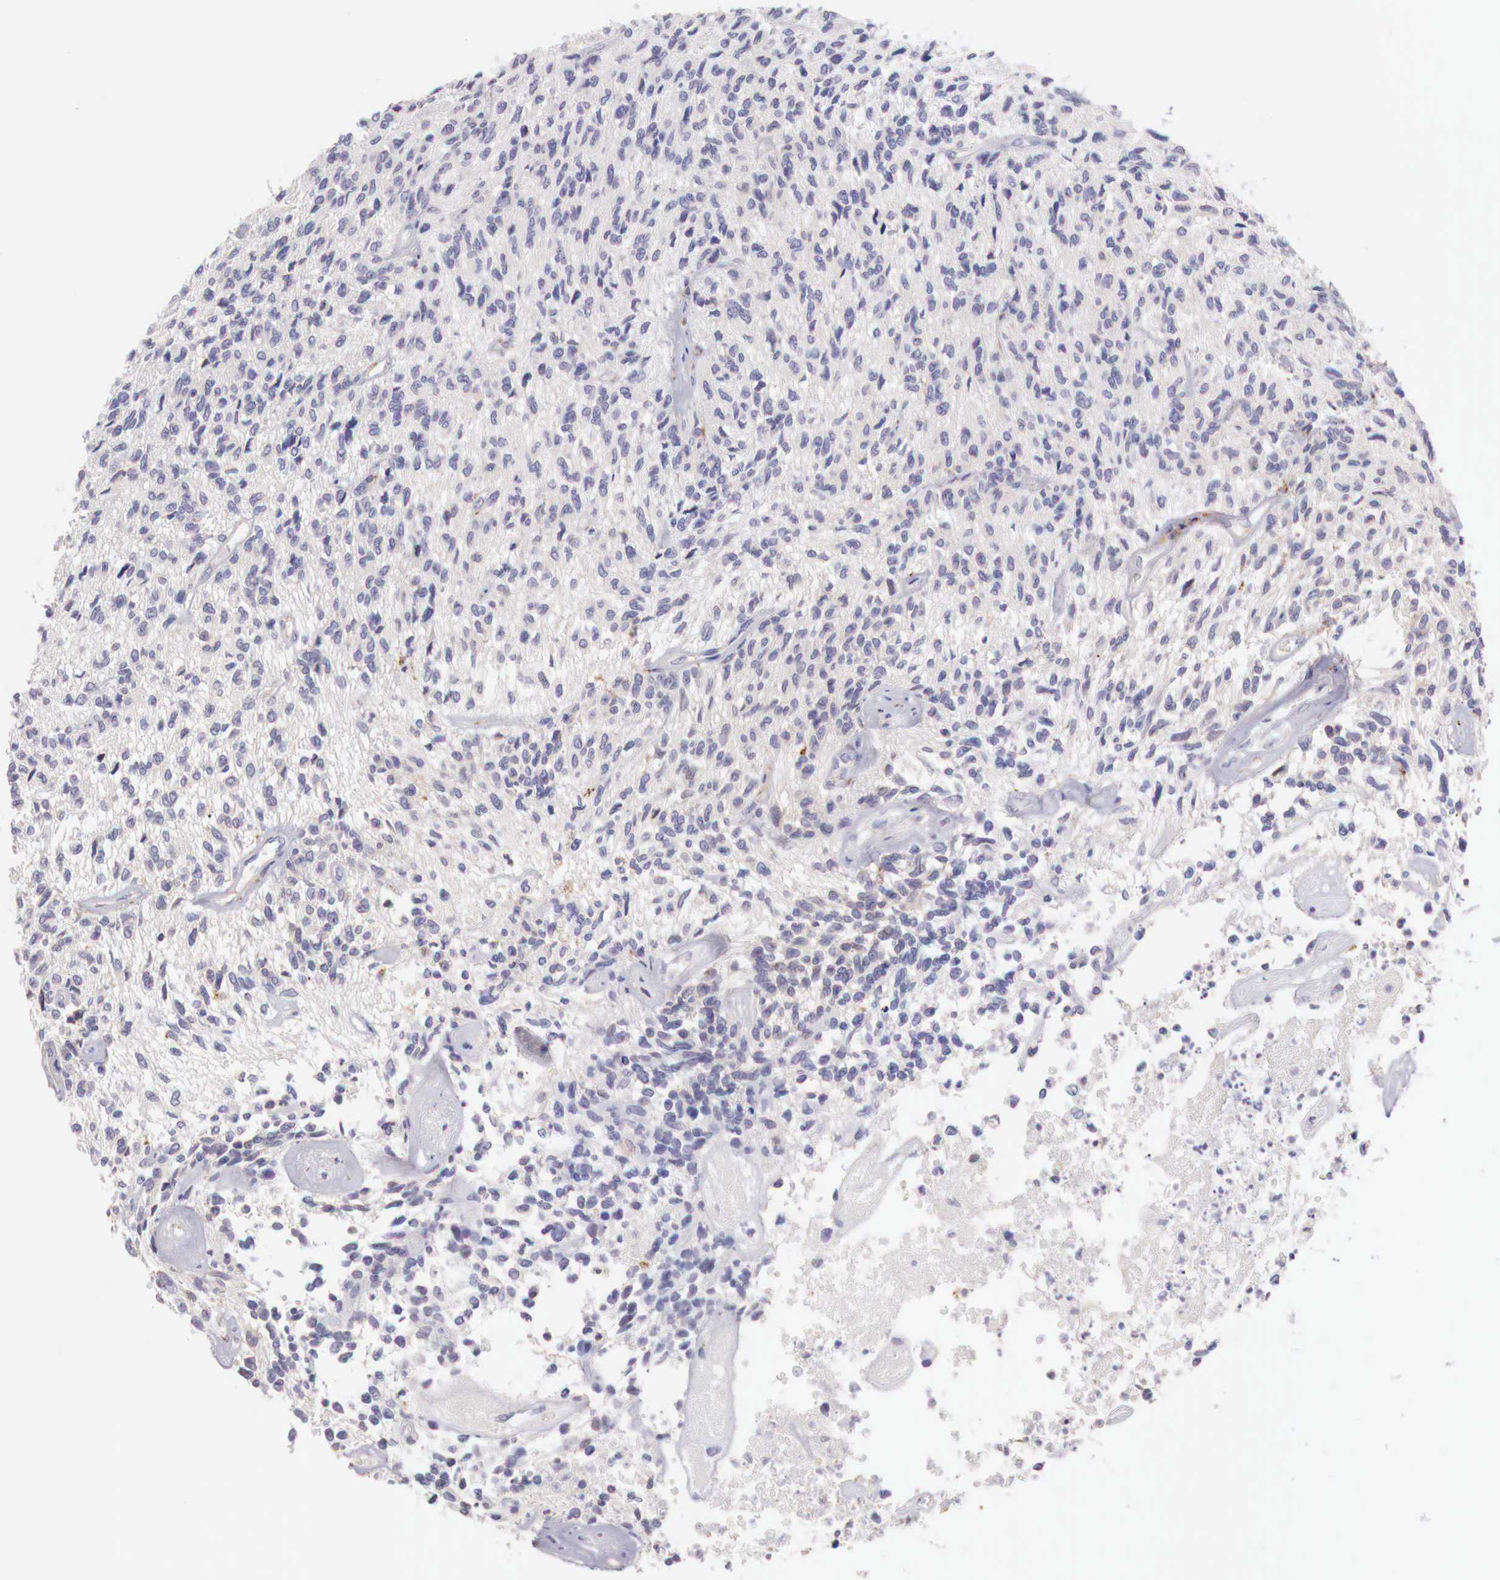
{"staining": {"intensity": "weak", "quantity": "<25%", "location": "cytoplasmic/membranous"}, "tissue": "glioma", "cell_type": "Tumor cells", "image_type": "cancer", "snomed": [{"axis": "morphology", "description": "Glioma, malignant, High grade"}, {"axis": "topography", "description": "Brain"}], "caption": "This is an immunohistochemistry photomicrograph of human malignant glioma (high-grade). There is no expression in tumor cells.", "gene": "XPNPEP2", "patient": {"sex": "male", "age": 77}}